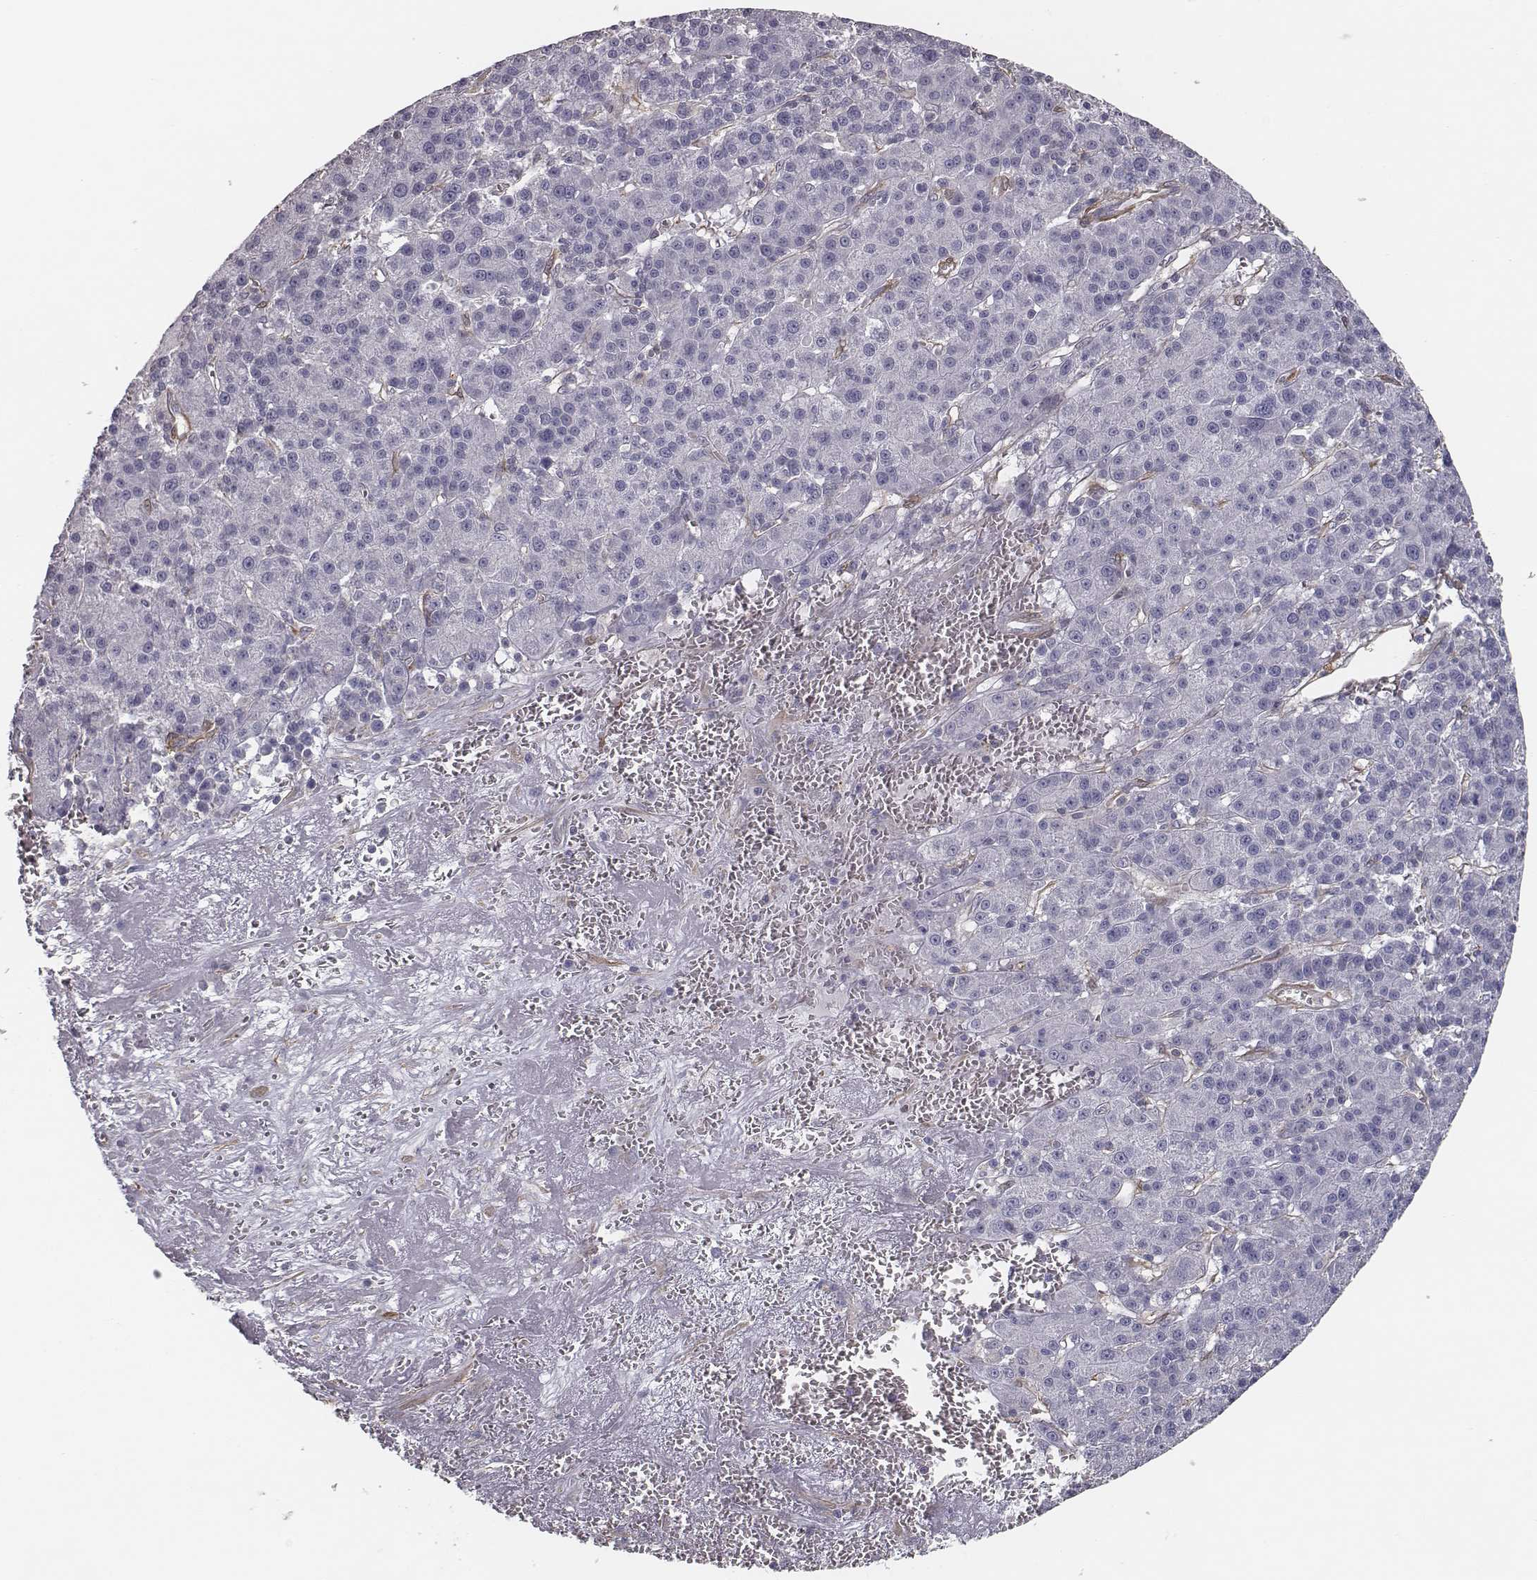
{"staining": {"intensity": "negative", "quantity": "none", "location": "none"}, "tissue": "liver cancer", "cell_type": "Tumor cells", "image_type": "cancer", "snomed": [{"axis": "morphology", "description": "Carcinoma, Hepatocellular, NOS"}, {"axis": "topography", "description": "Liver"}], "caption": "This is an immunohistochemistry (IHC) photomicrograph of liver cancer. There is no positivity in tumor cells.", "gene": "ISYNA1", "patient": {"sex": "female", "age": 60}}